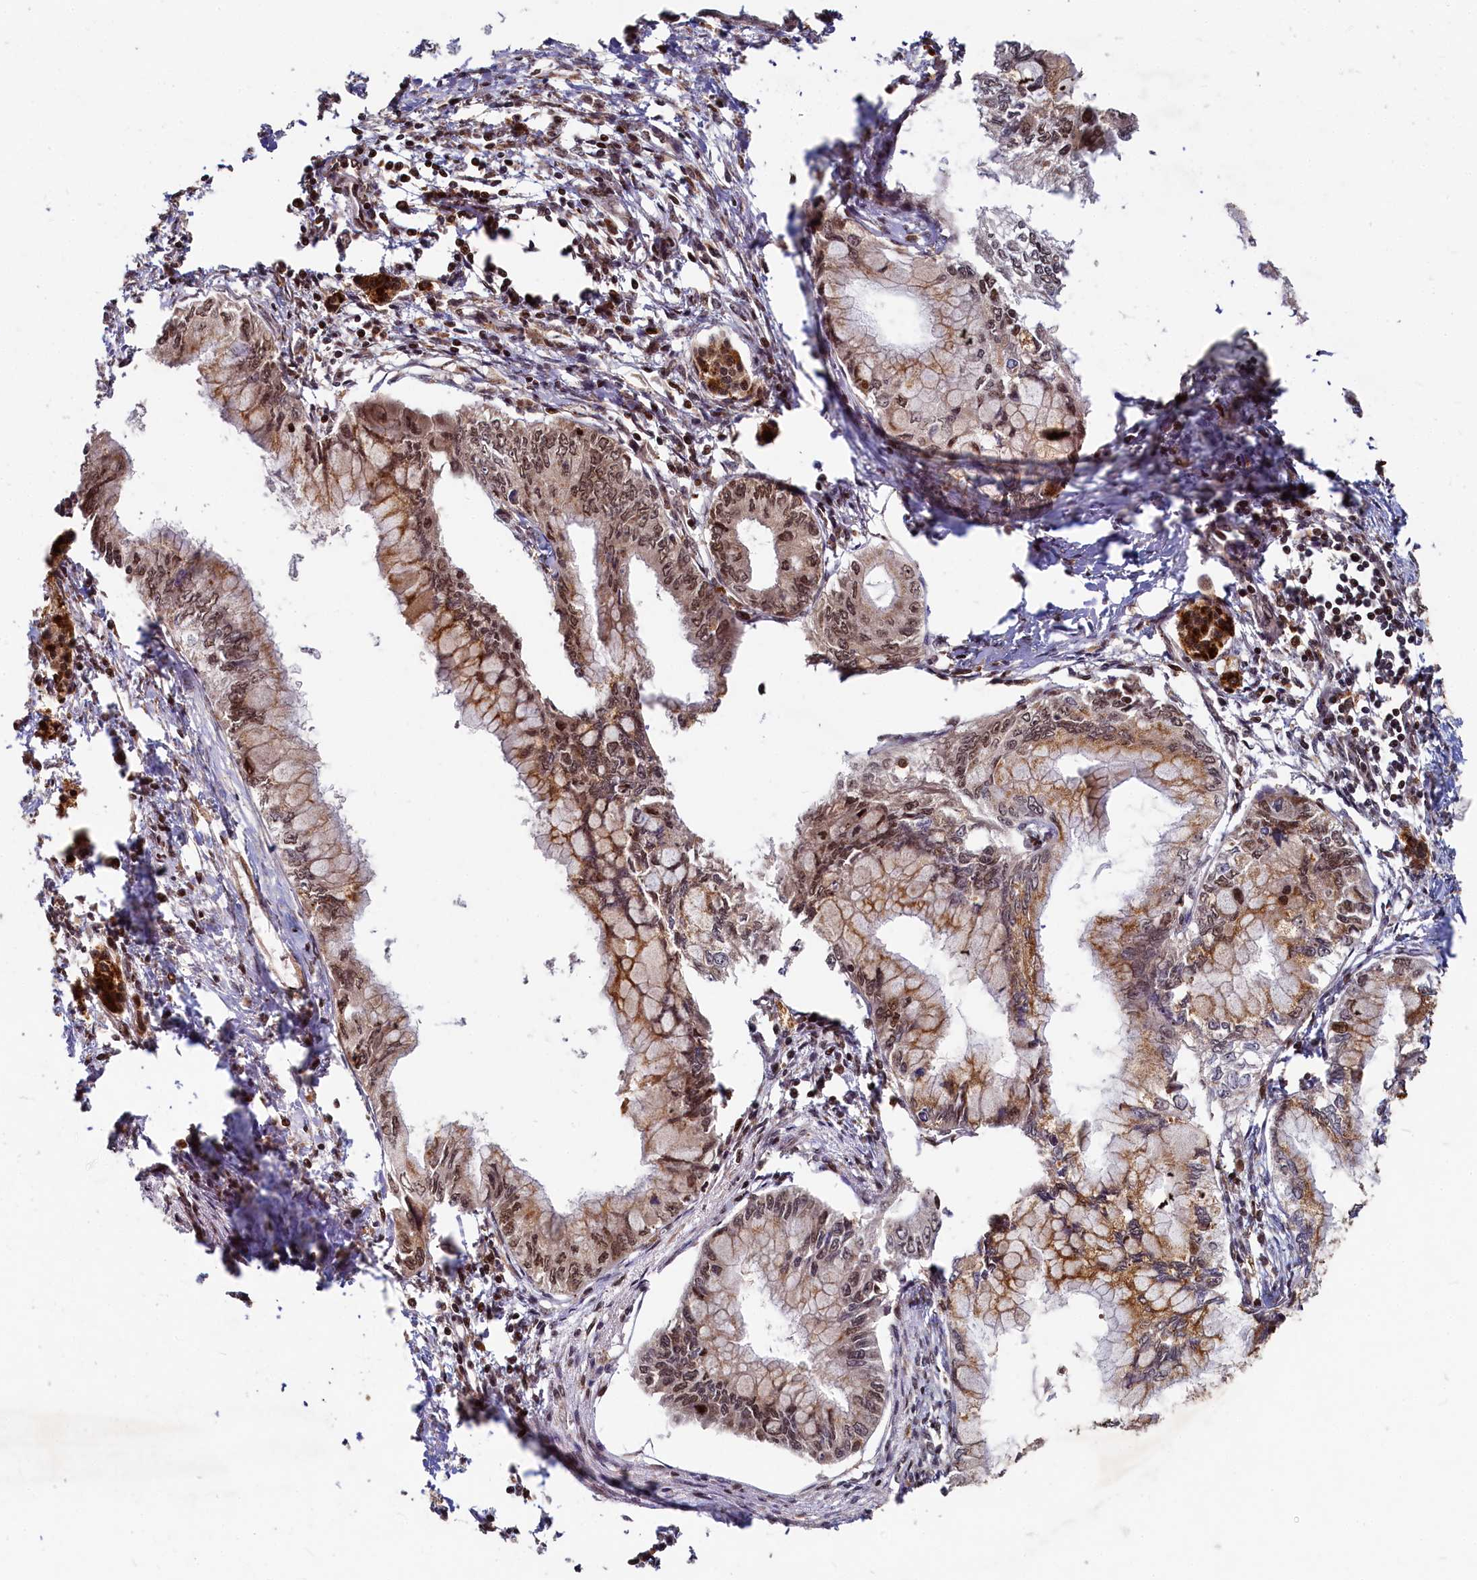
{"staining": {"intensity": "moderate", "quantity": ">75%", "location": "cytoplasmic/membranous,nuclear"}, "tissue": "pancreatic cancer", "cell_type": "Tumor cells", "image_type": "cancer", "snomed": [{"axis": "morphology", "description": "Adenocarcinoma, NOS"}, {"axis": "topography", "description": "Pancreas"}], "caption": "Immunohistochemical staining of pancreatic adenocarcinoma reveals medium levels of moderate cytoplasmic/membranous and nuclear protein expression in approximately >75% of tumor cells. (DAB = brown stain, brightfield microscopy at high magnification).", "gene": "TRIM23", "patient": {"sex": "male", "age": 48}}